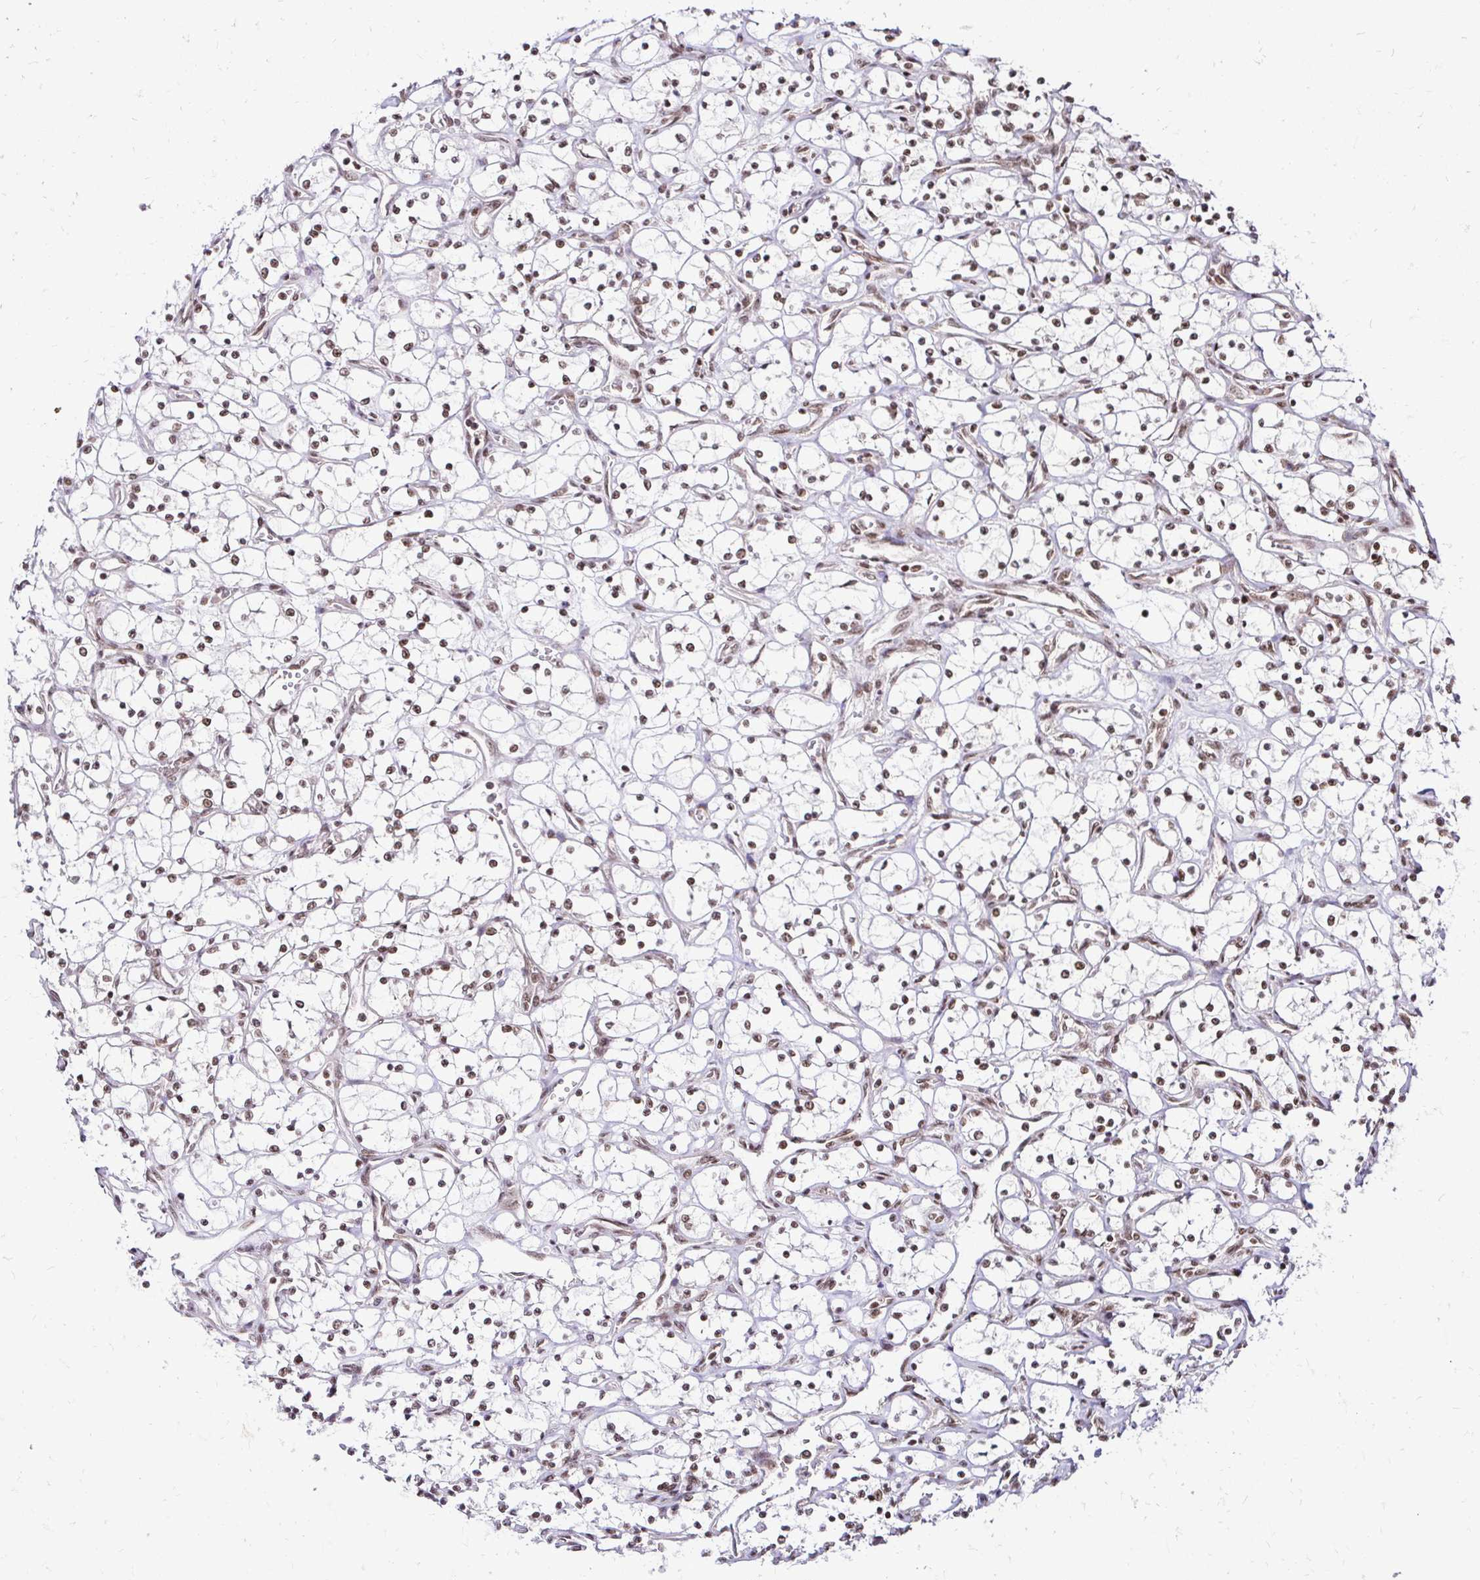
{"staining": {"intensity": "weak", "quantity": ">75%", "location": "nuclear"}, "tissue": "renal cancer", "cell_type": "Tumor cells", "image_type": "cancer", "snomed": [{"axis": "morphology", "description": "Adenocarcinoma, NOS"}, {"axis": "topography", "description": "Kidney"}], "caption": "Protein positivity by IHC displays weak nuclear staining in about >75% of tumor cells in renal adenocarcinoma.", "gene": "GLYR1", "patient": {"sex": "female", "age": 69}}